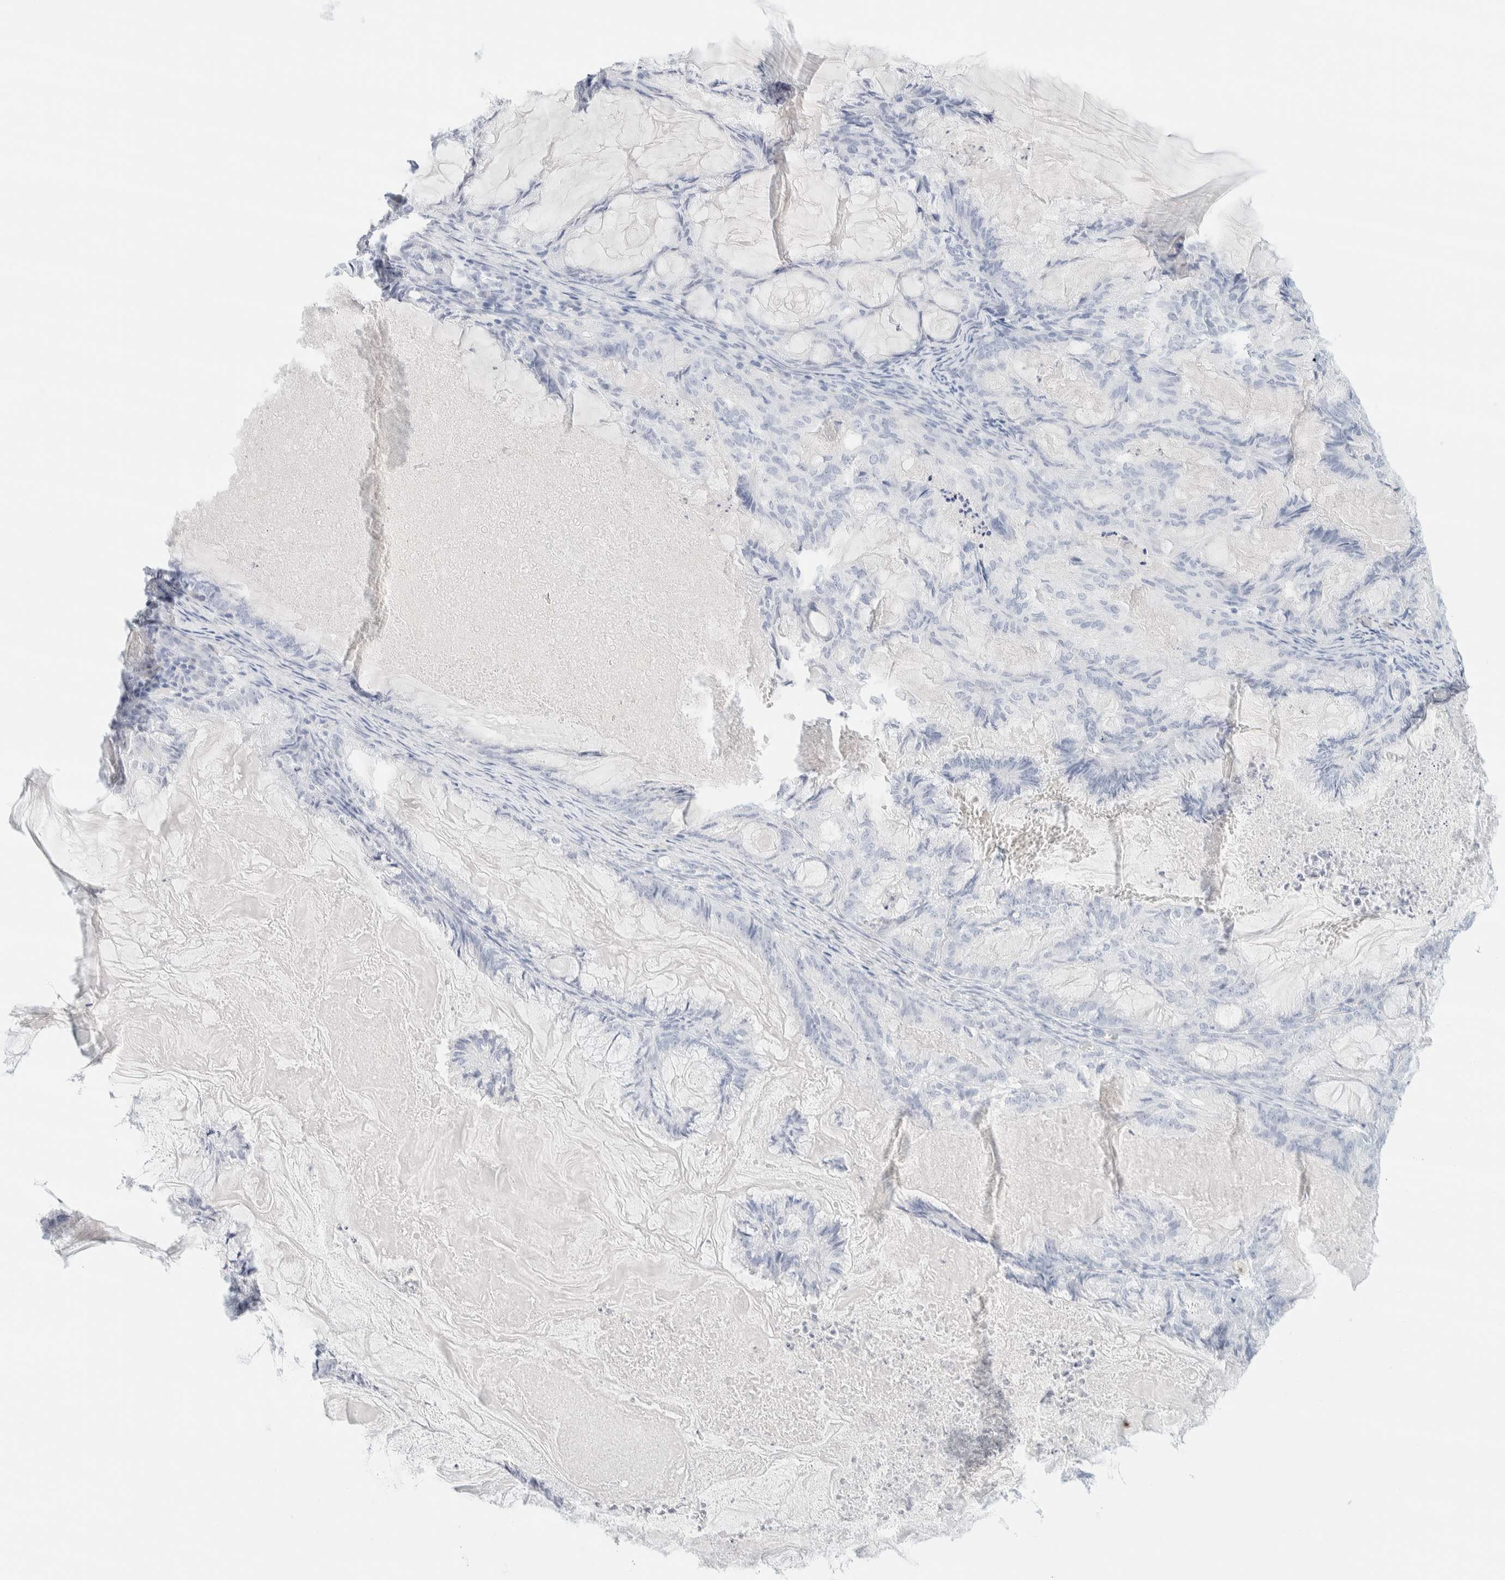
{"staining": {"intensity": "negative", "quantity": "none", "location": "none"}, "tissue": "endometrial cancer", "cell_type": "Tumor cells", "image_type": "cancer", "snomed": [{"axis": "morphology", "description": "Adenocarcinoma, NOS"}, {"axis": "topography", "description": "Endometrium"}], "caption": "Human endometrial cancer stained for a protein using IHC demonstrates no expression in tumor cells.", "gene": "ATCAY", "patient": {"sex": "female", "age": 86}}